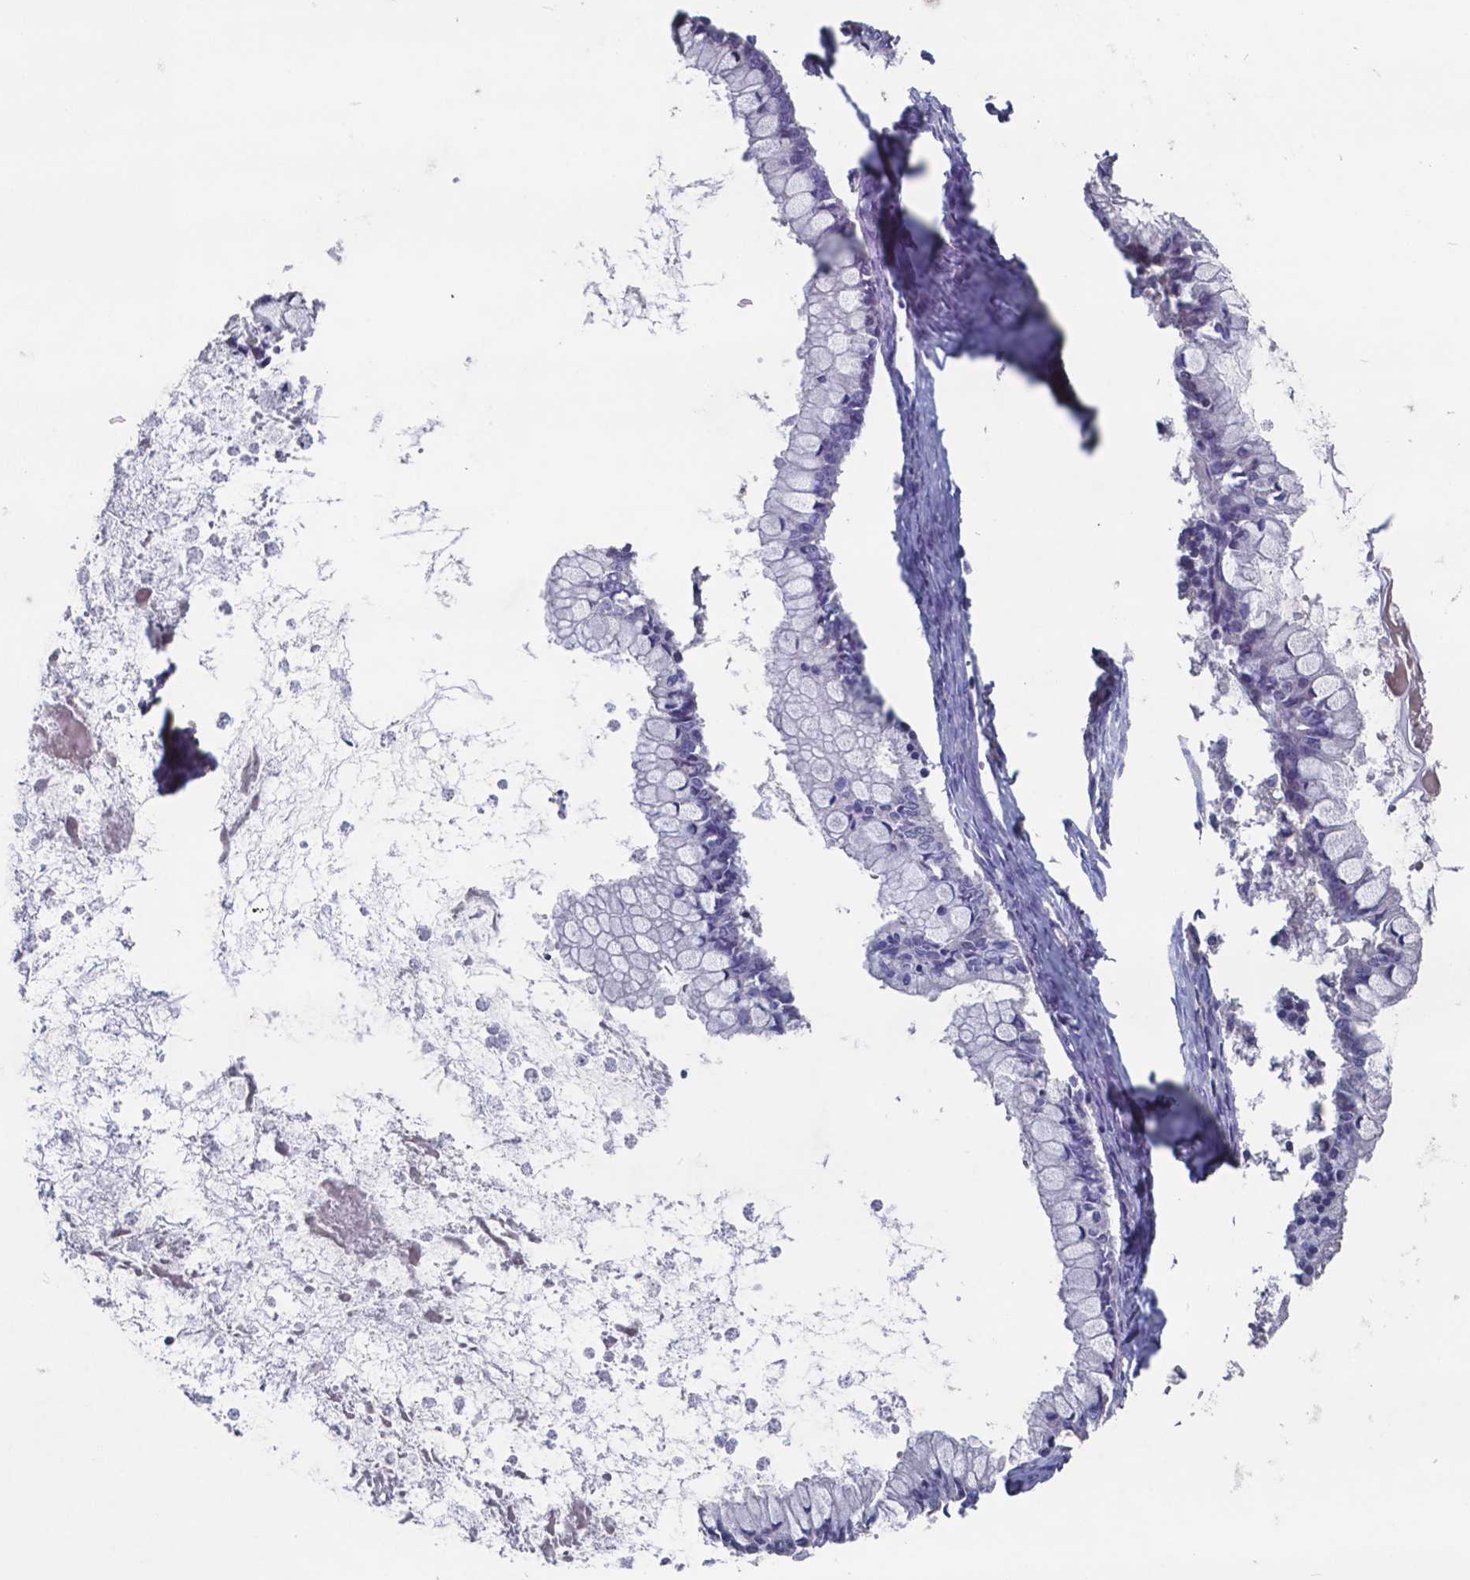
{"staining": {"intensity": "negative", "quantity": "none", "location": "none"}, "tissue": "ovarian cancer", "cell_type": "Tumor cells", "image_type": "cancer", "snomed": [{"axis": "morphology", "description": "Cystadenocarcinoma, mucinous, NOS"}, {"axis": "topography", "description": "Ovary"}], "caption": "DAB (3,3'-diaminobenzidine) immunohistochemical staining of human ovarian cancer (mucinous cystadenocarcinoma) reveals no significant staining in tumor cells.", "gene": "TTR", "patient": {"sex": "female", "age": 67}}